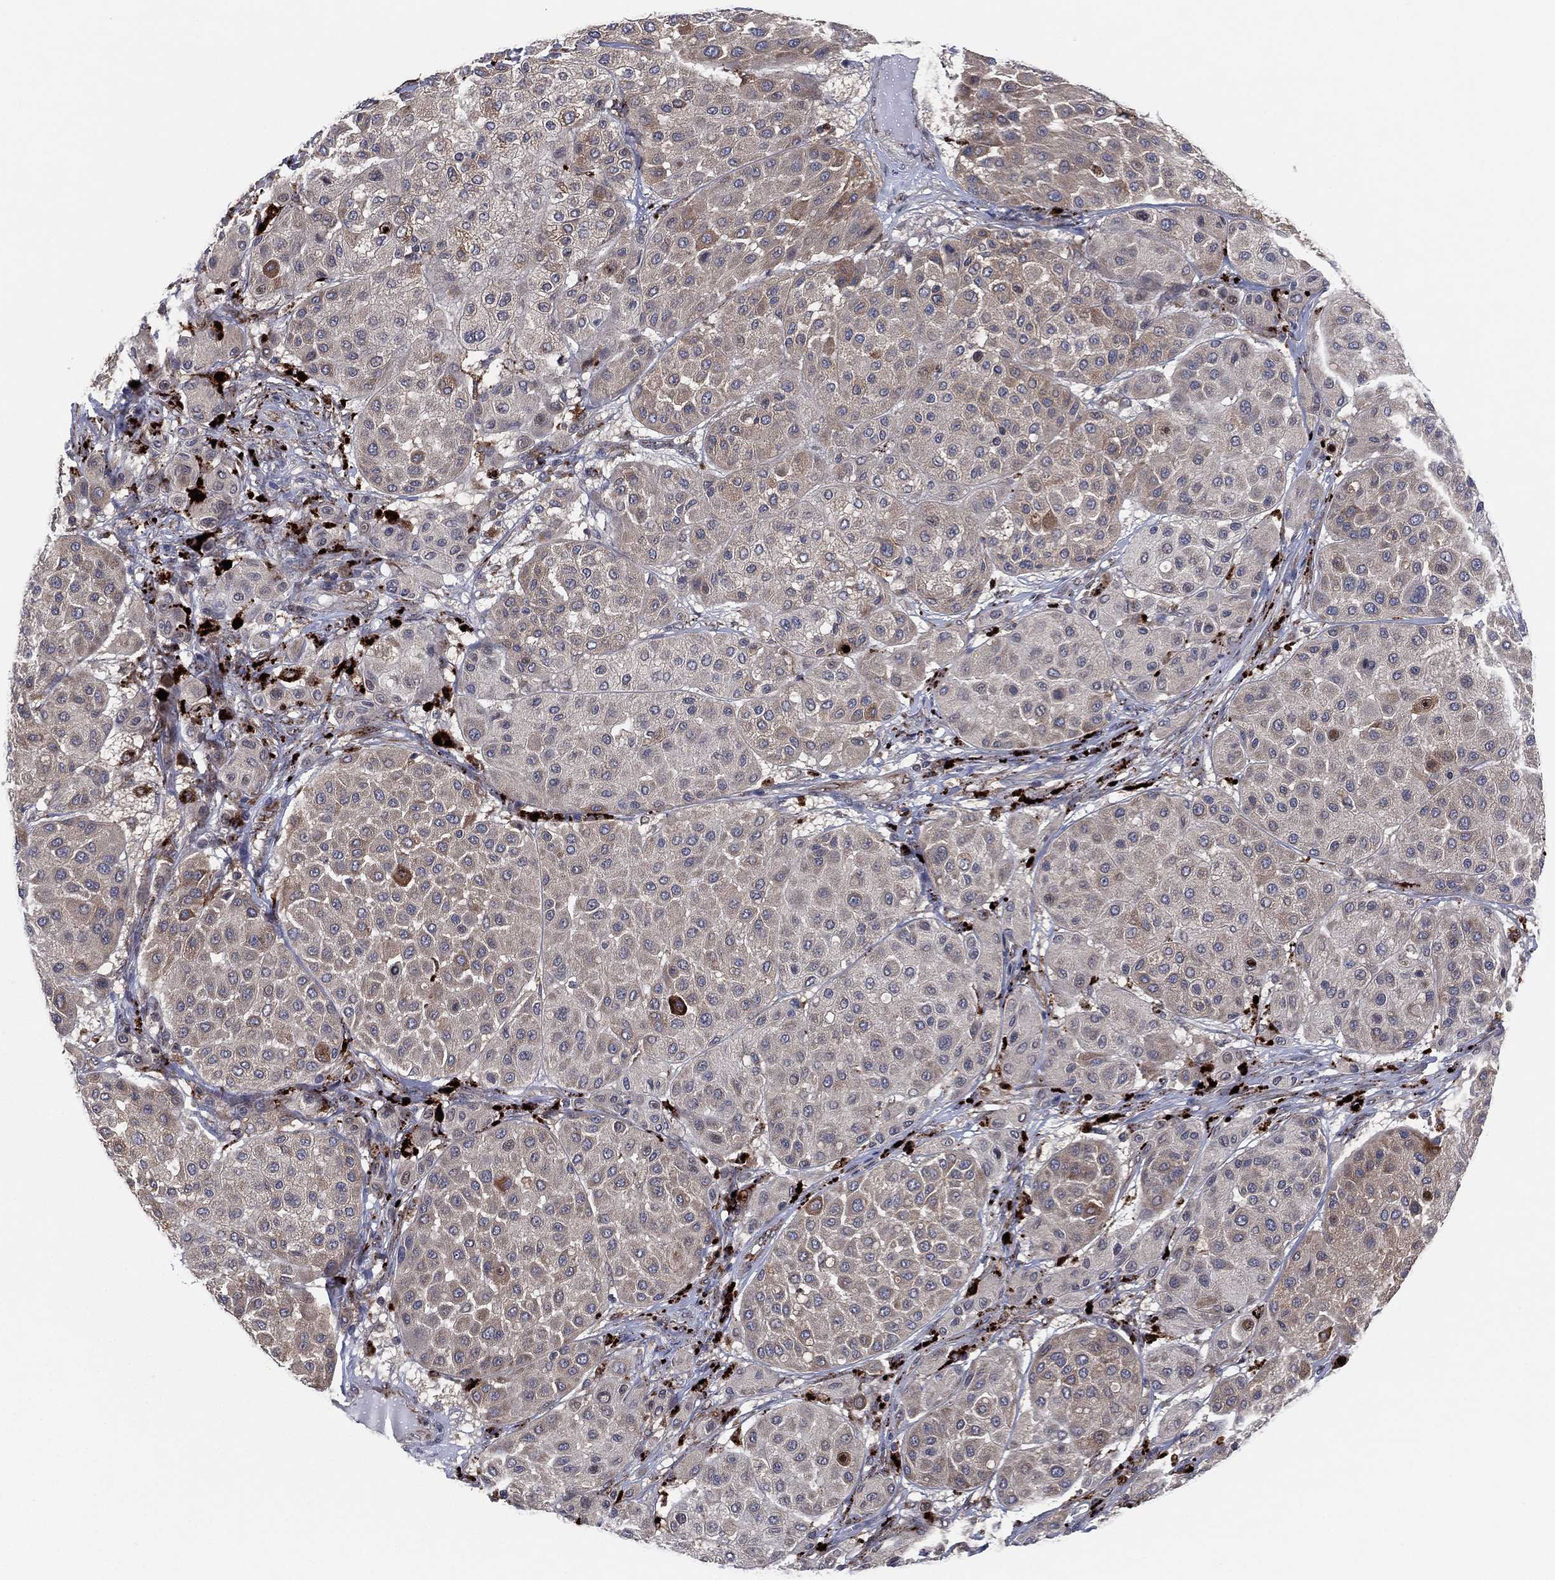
{"staining": {"intensity": "weak", "quantity": "<25%", "location": "cytoplasmic/membranous"}, "tissue": "melanoma", "cell_type": "Tumor cells", "image_type": "cancer", "snomed": [{"axis": "morphology", "description": "Malignant melanoma, Metastatic site"}, {"axis": "topography", "description": "Smooth muscle"}], "caption": "DAB immunohistochemical staining of melanoma exhibits no significant staining in tumor cells.", "gene": "FAM104A", "patient": {"sex": "male", "age": 41}}